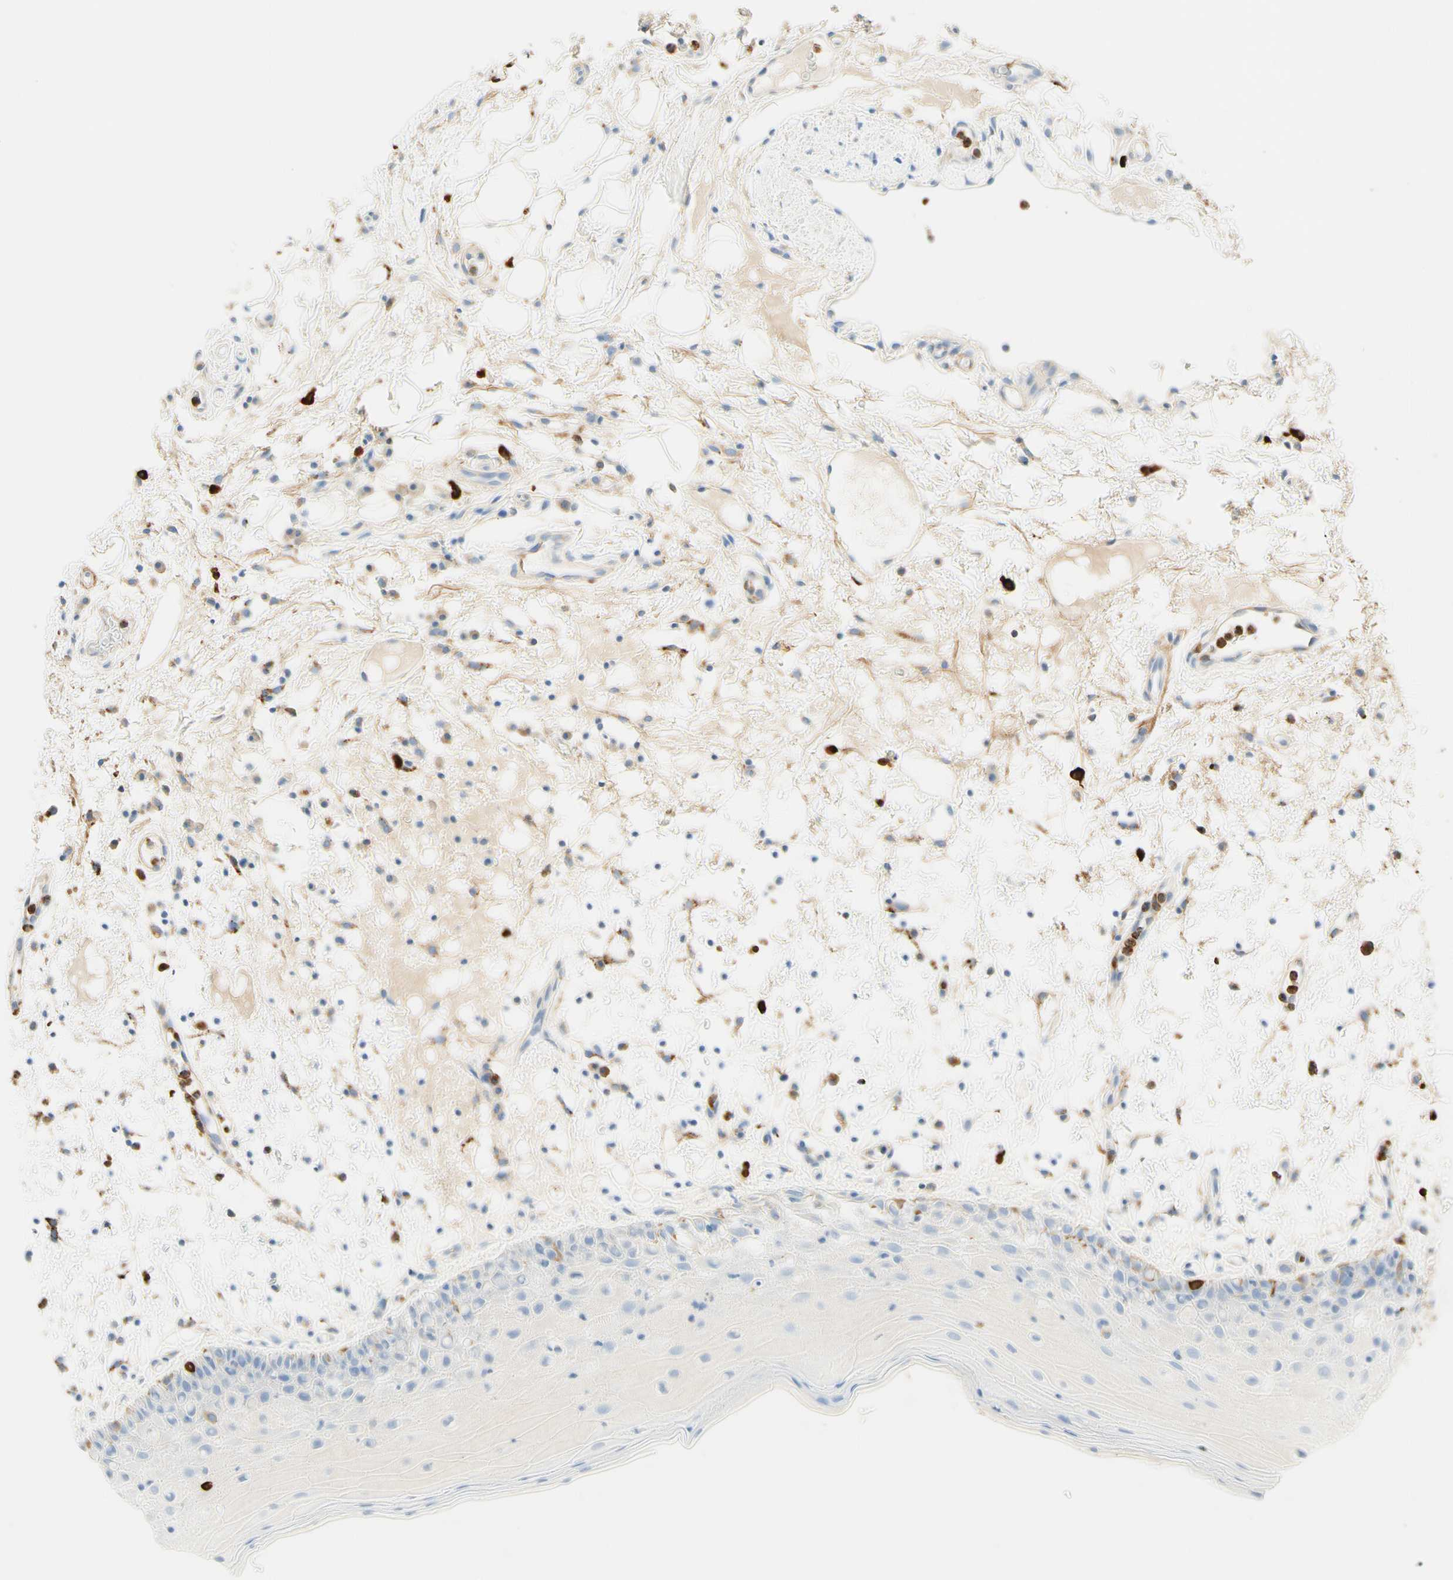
{"staining": {"intensity": "negative", "quantity": "none", "location": "none"}, "tissue": "oral mucosa", "cell_type": "Squamous epithelial cells", "image_type": "normal", "snomed": [{"axis": "morphology", "description": "Normal tissue, NOS"}, {"axis": "morphology", "description": "Squamous cell carcinoma, NOS"}, {"axis": "topography", "description": "Skeletal muscle"}, {"axis": "topography", "description": "Oral tissue"}], "caption": "The image shows no staining of squamous epithelial cells in benign oral mucosa.", "gene": "CD63", "patient": {"sex": "male", "age": 71}}